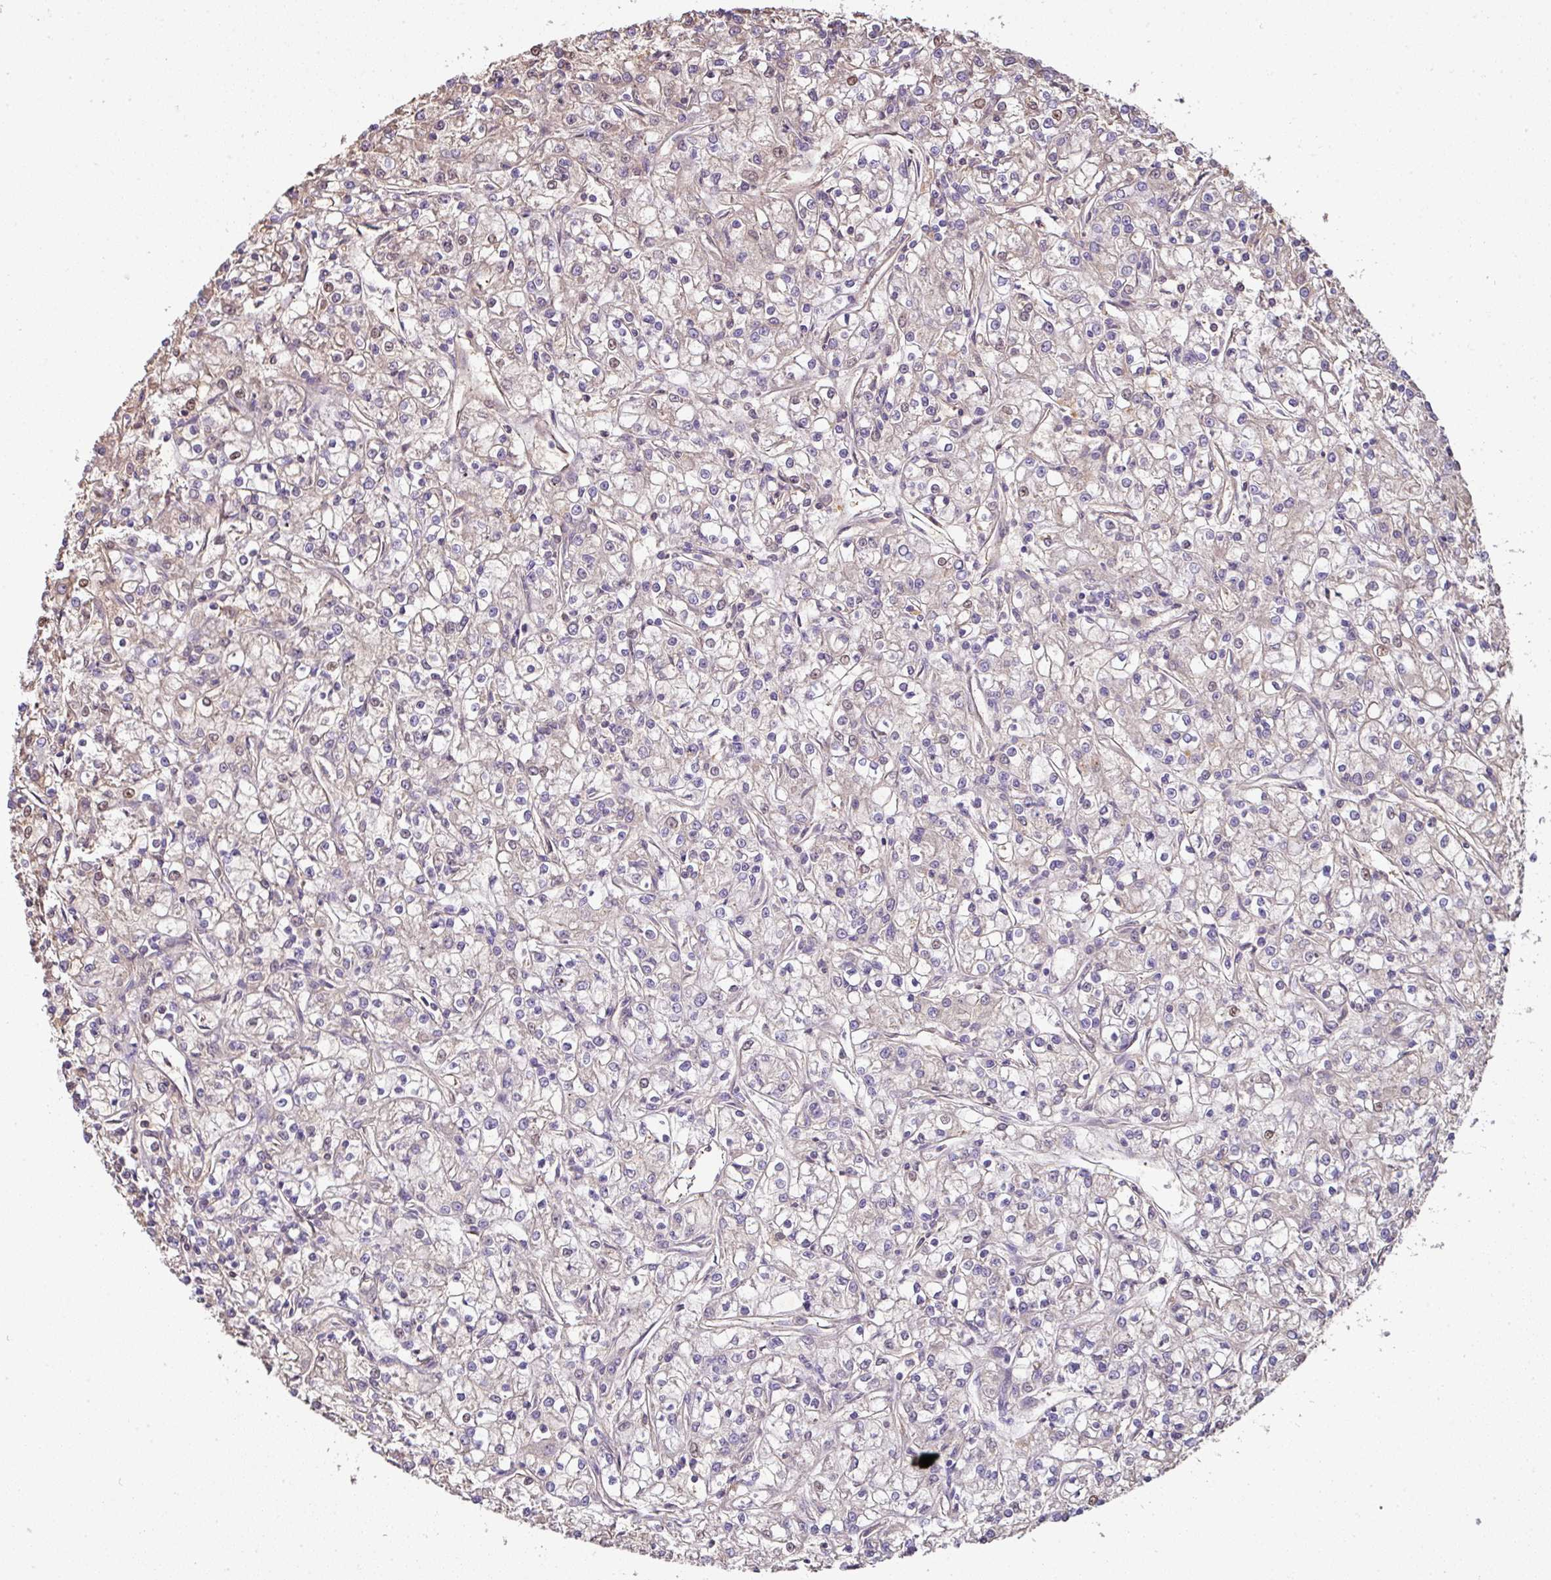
{"staining": {"intensity": "weak", "quantity": "<25%", "location": "cytoplasmic/membranous"}, "tissue": "renal cancer", "cell_type": "Tumor cells", "image_type": "cancer", "snomed": [{"axis": "morphology", "description": "Adenocarcinoma, NOS"}, {"axis": "topography", "description": "Kidney"}], "caption": "The image exhibits no staining of tumor cells in adenocarcinoma (renal).", "gene": "CCZ1", "patient": {"sex": "female", "age": 59}}